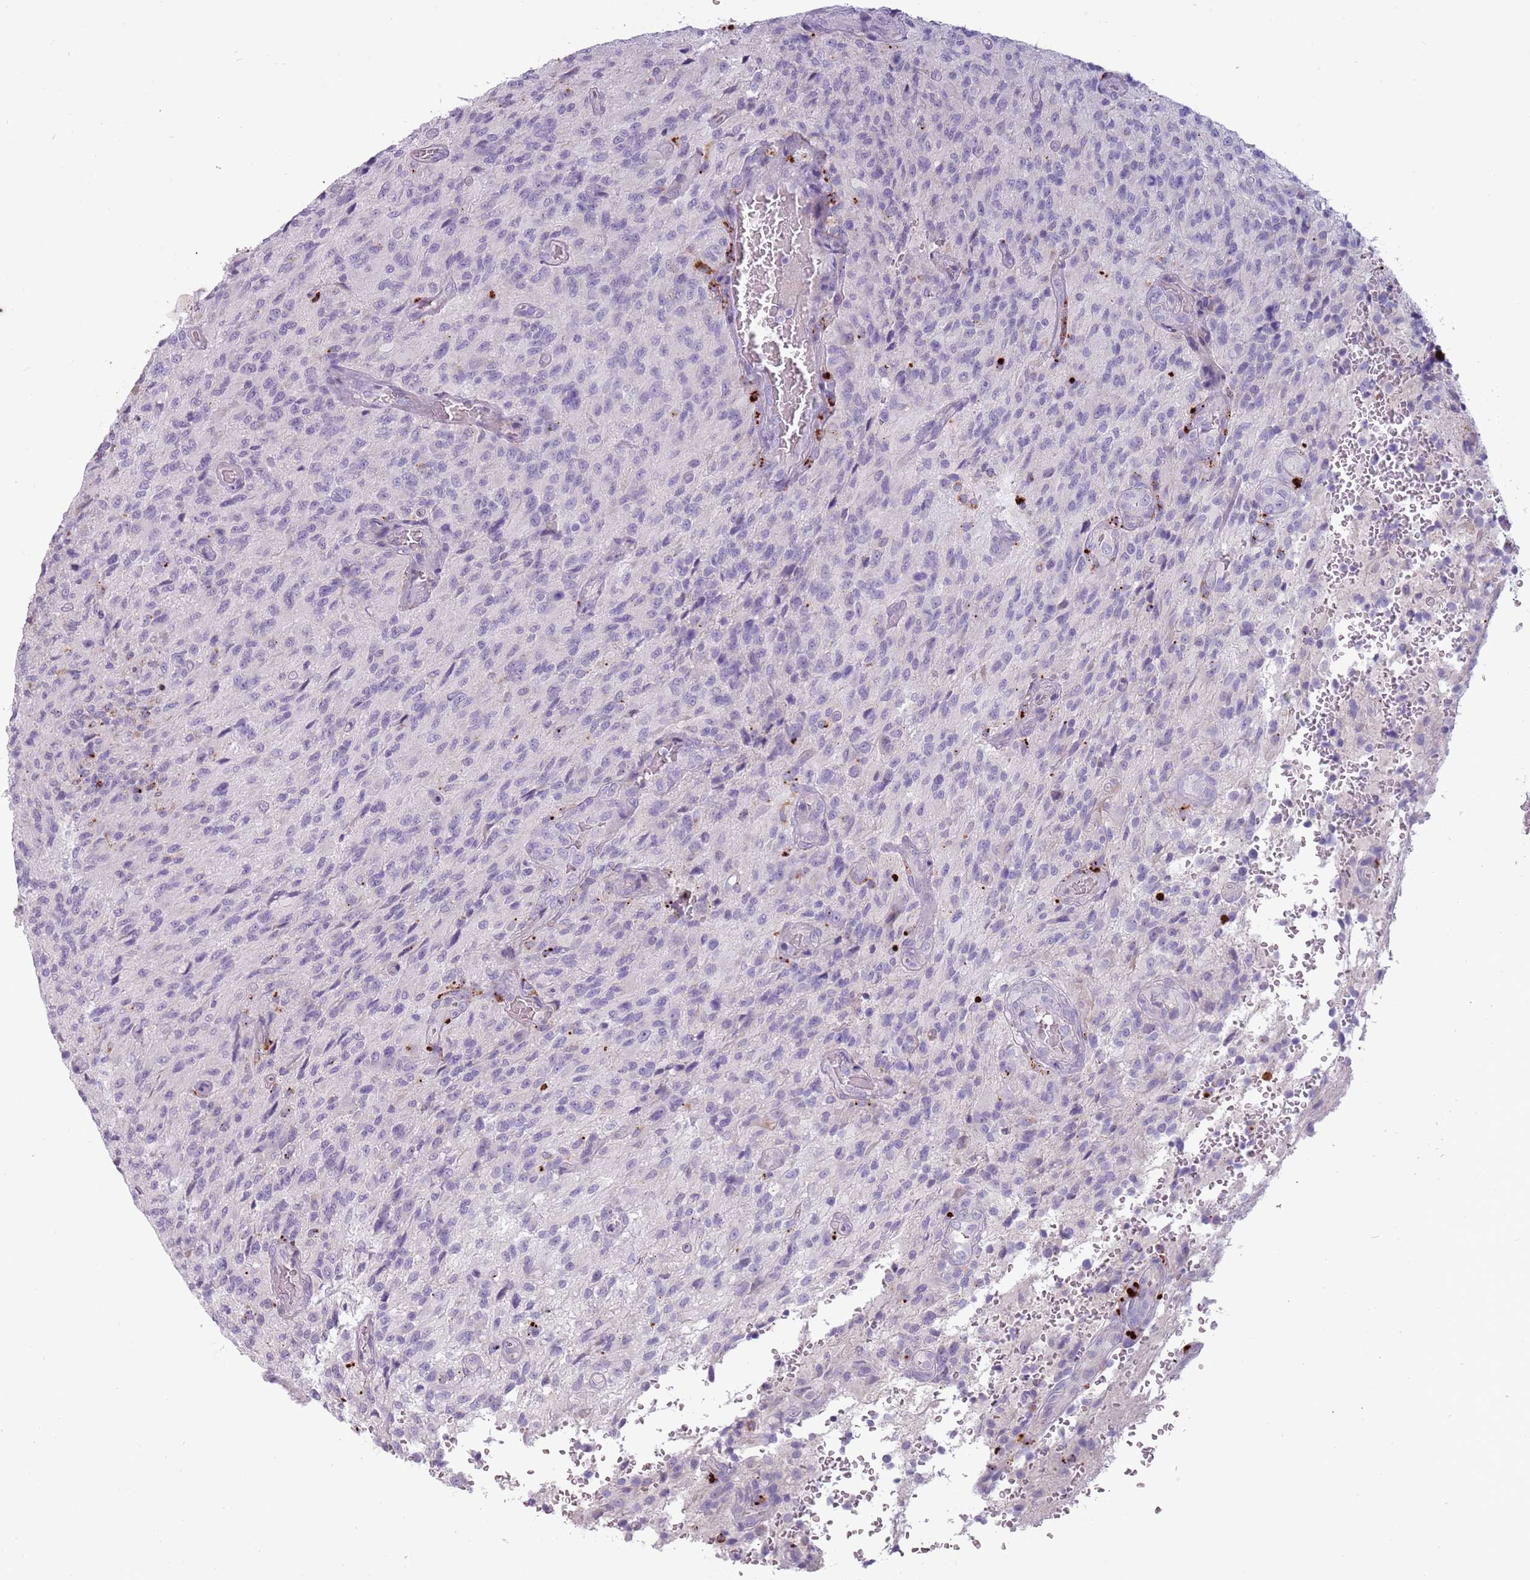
{"staining": {"intensity": "negative", "quantity": "none", "location": "none"}, "tissue": "glioma", "cell_type": "Tumor cells", "image_type": "cancer", "snomed": [{"axis": "morphology", "description": "Normal tissue, NOS"}, {"axis": "morphology", "description": "Glioma, malignant, High grade"}, {"axis": "topography", "description": "Cerebral cortex"}], "caption": "Immunohistochemistry photomicrograph of high-grade glioma (malignant) stained for a protein (brown), which exhibits no expression in tumor cells. (IHC, brightfield microscopy, high magnification).", "gene": "NWD2", "patient": {"sex": "male", "age": 56}}